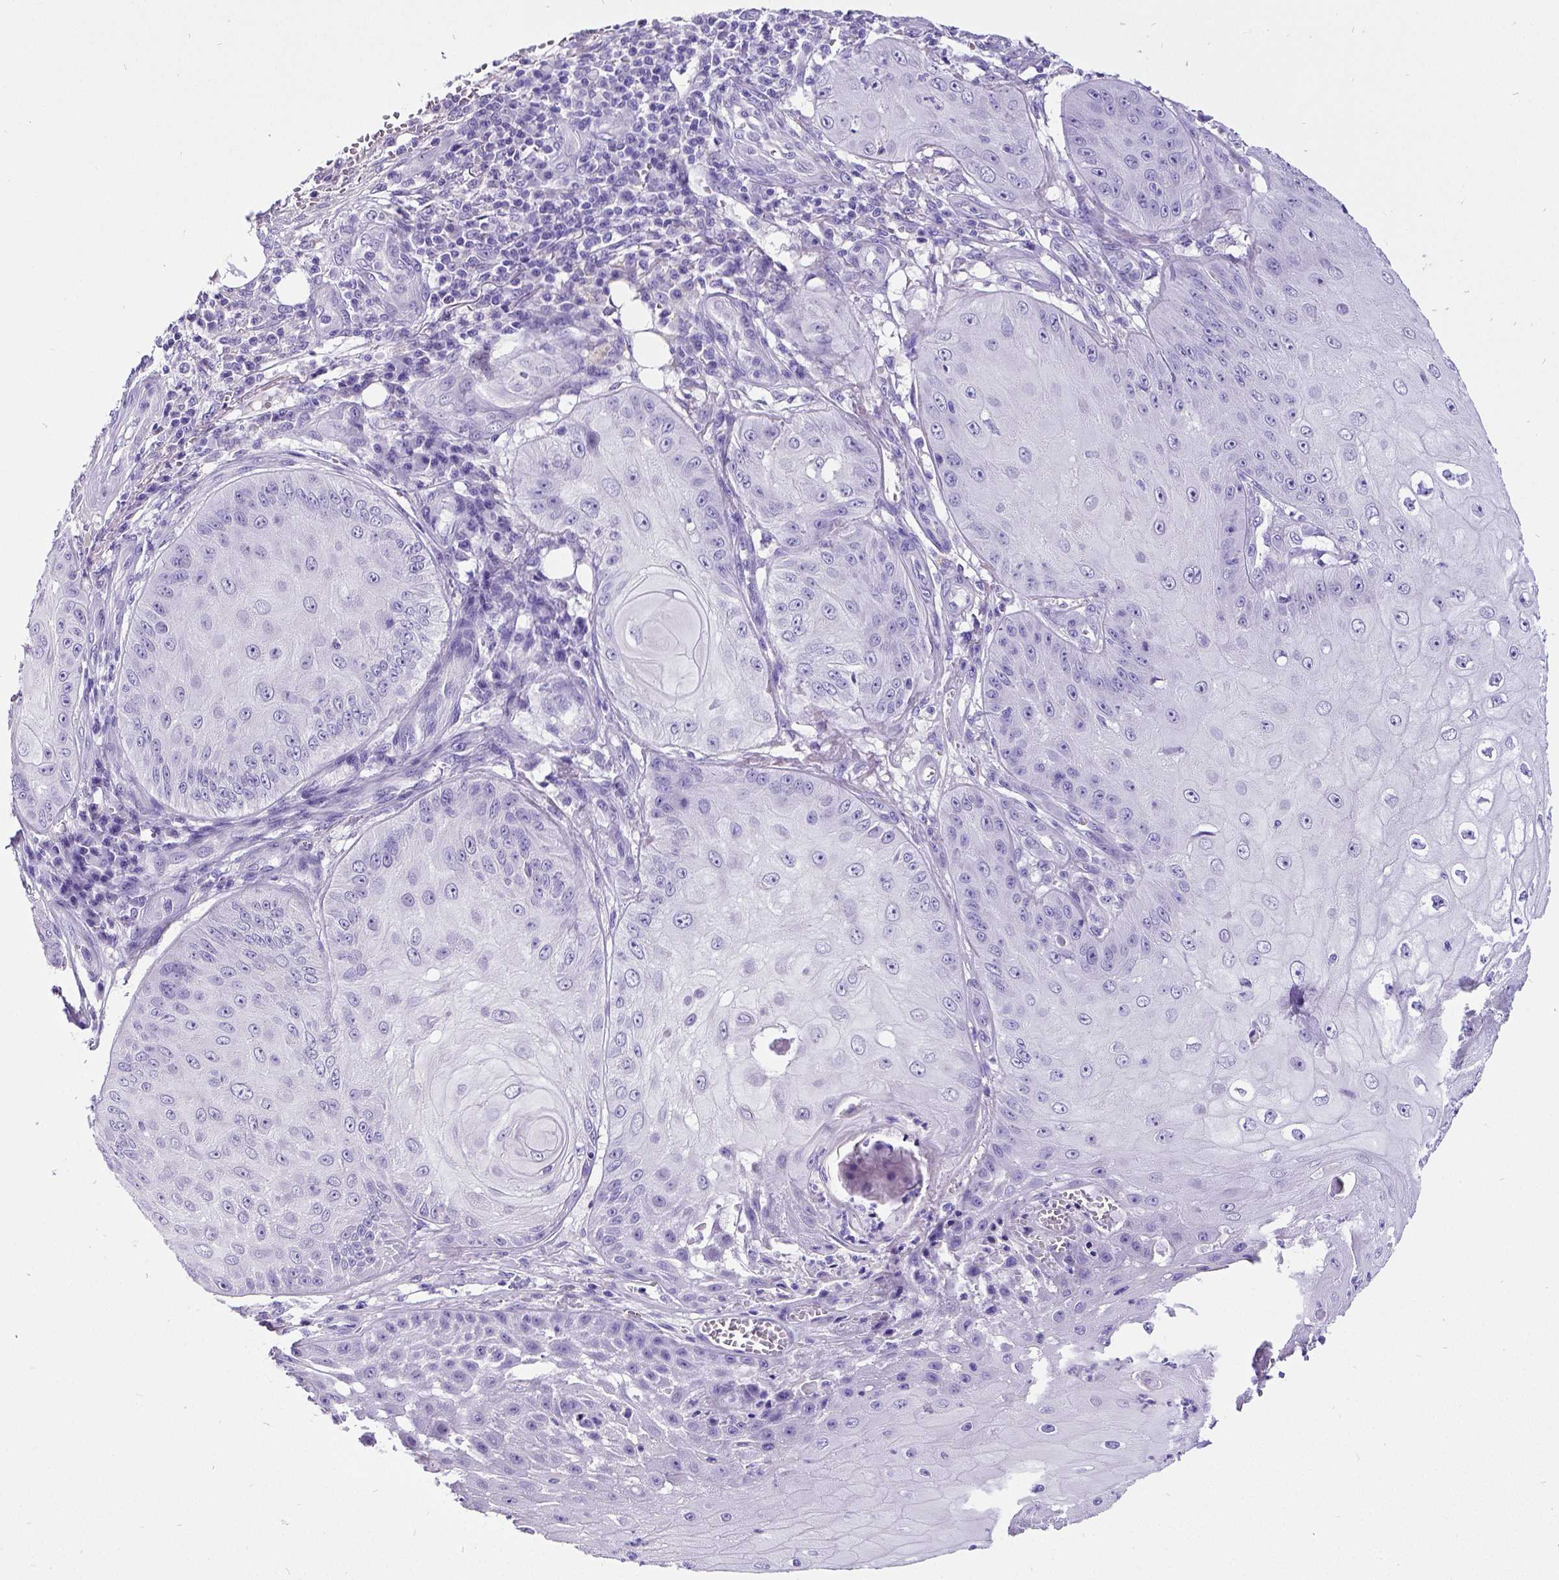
{"staining": {"intensity": "negative", "quantity": "none", "location": "none"}, "tissue": "skin cancer", "cell_type": "Tumor cells", "image_type": "cancer", "snomed": [{"axis": "morphology", "description": "Squamous cell carcinoma, NOS"}, {"axis": "topography", "description": "Skin"}], "caption": "Immunohistochemical staining of skin cancer demonstrates no significant positivity in tumor cells.", "gene": "SATB2", "patient": {"sex": "male", "age": 70}}